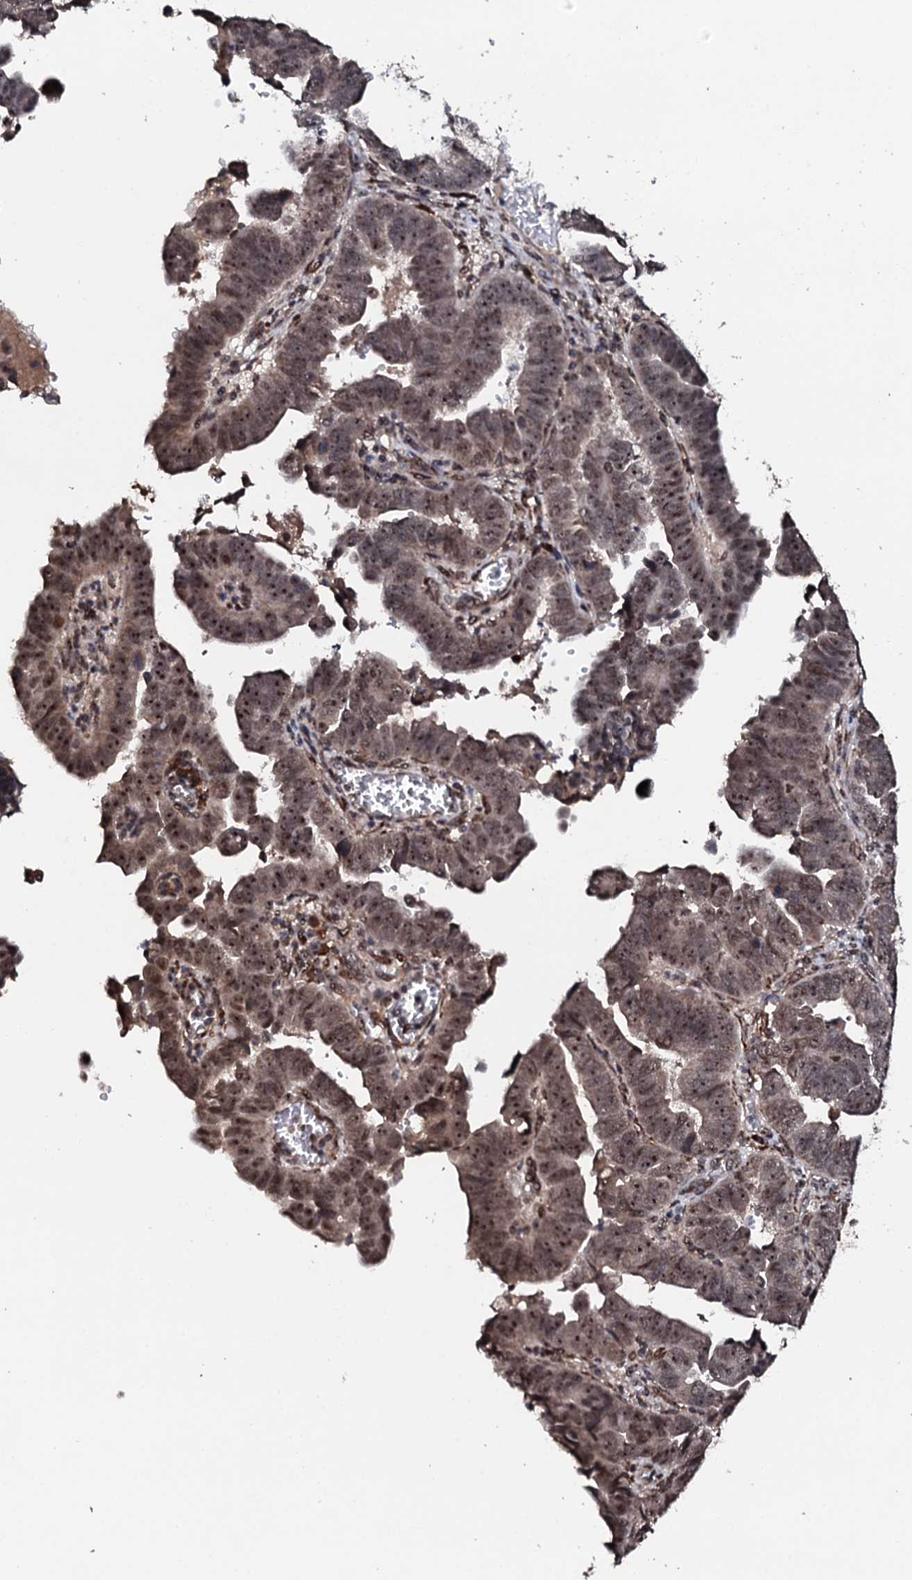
{"staining": {"intensity": "moderate", "quantity": ">75%", "location": "cytoplasmic/membranous,nuclear"}, "tissue": "endometrial cancer", "cell_type": "Tumor cells", "image_type": "cancer", "snomed": [{"axis": "morphology", "description": "Adenocarcinoma, NOS"}, {"axis": "topography", "description": "Endometrium"}], "caption": "Adenocarcinoma (endometrial) was stained to show a protein in brown. There is medium levels of moderate cytoplasmic/membranous and nuclear expression in approximately >75% of tumor cells.", "gene": "FAM111A", "patient": {"sex": "female", "age": 75}}